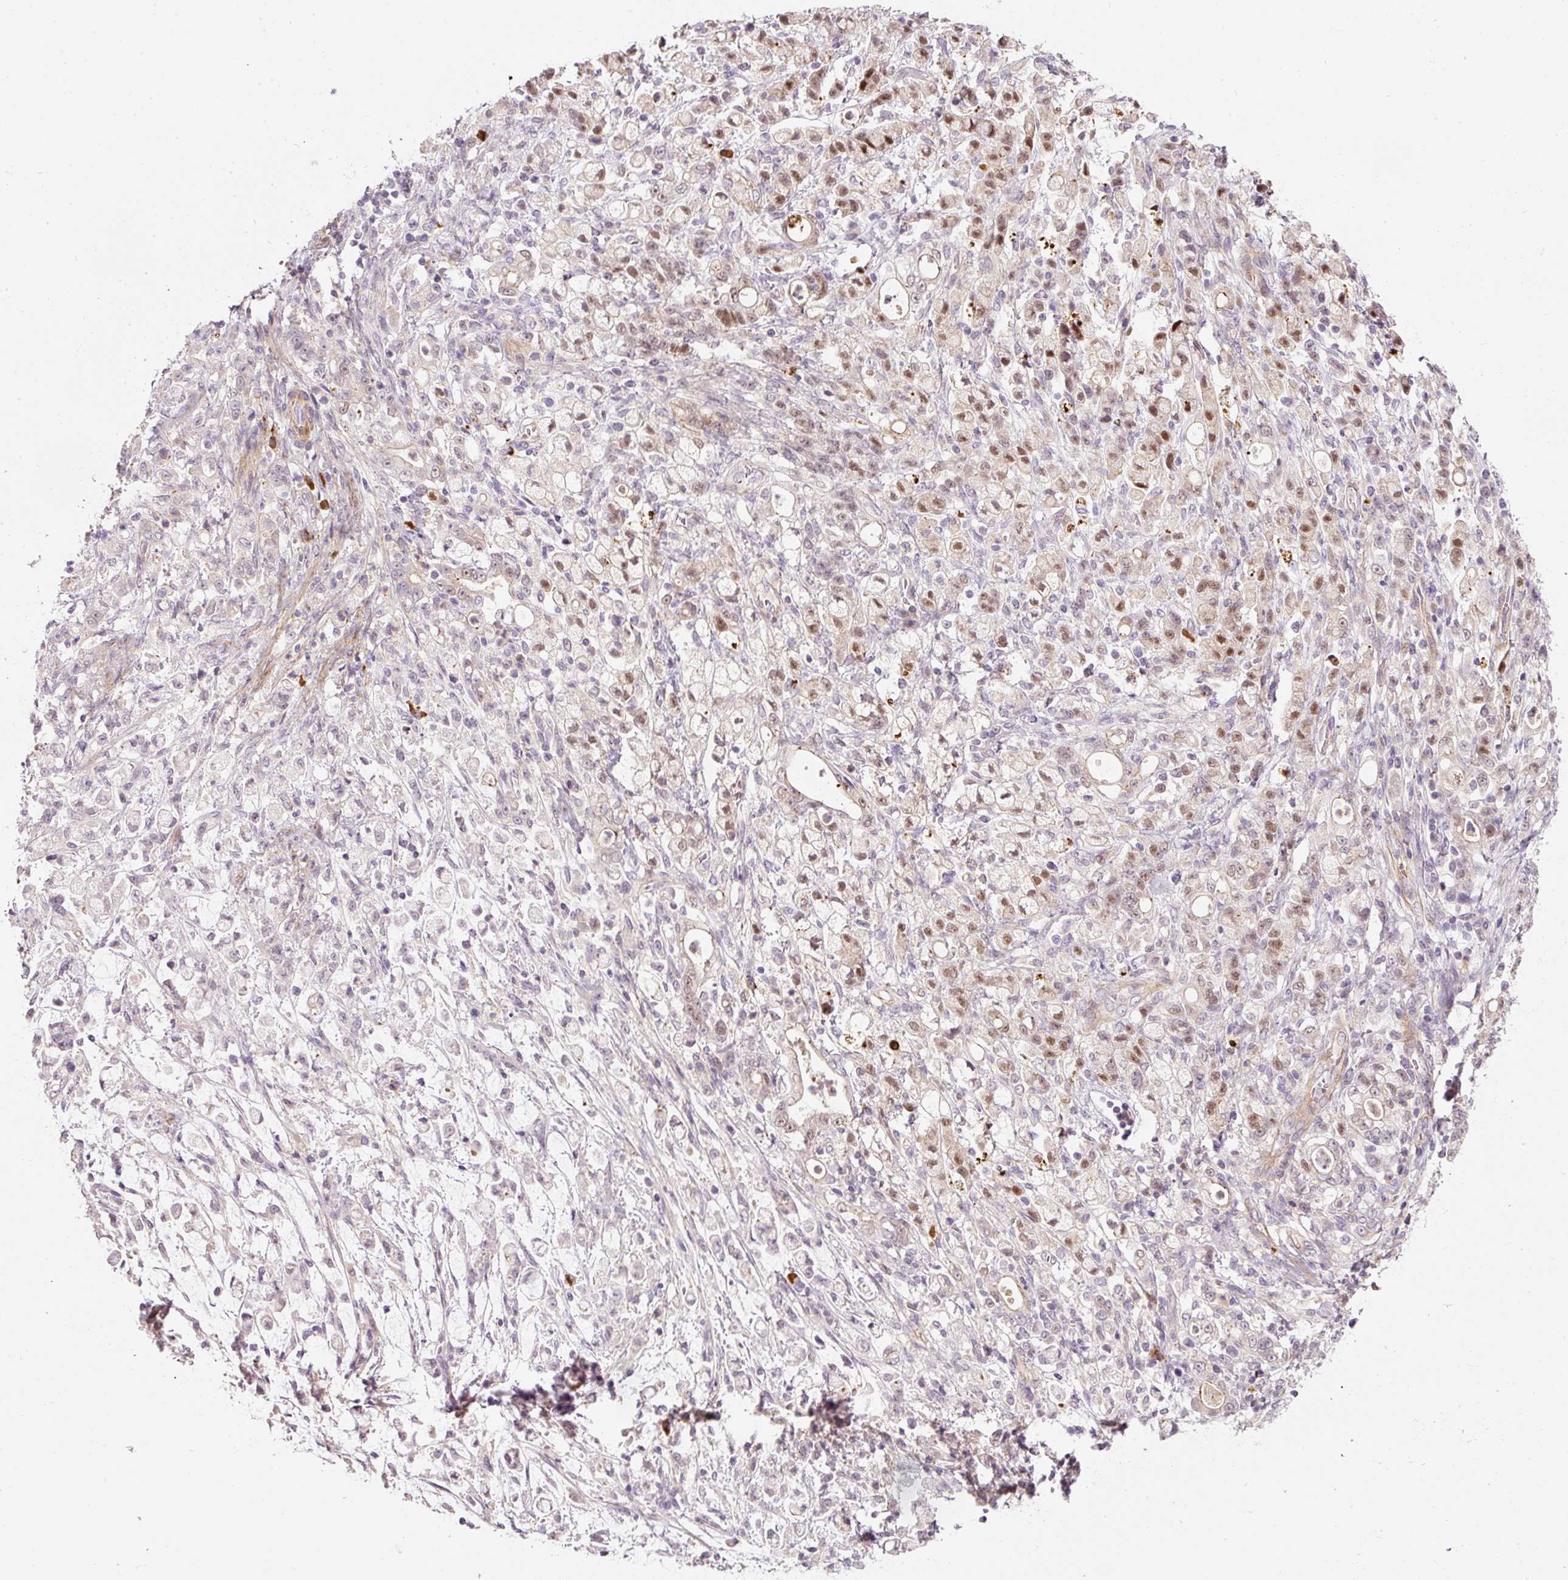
{"staining": {"intensity": "moderate", "quantity": "<25%", "location": "nuclear"}, "tissue": "stomach cancer", "cell_type": "Tumor cells", "image_type": "cancer", "snomed": [{"axis": "morphology", "description": "Adenocarcinoma, NOS"}, {"axis": "topography", "description": "Stomach"}], "caption": "Protein analysis of stomach cancer tissue exhibits moderate nuclear expression in about <25% of tumor cells.", "gene": "TIRAP", "patient": {"sex": "female", "age": 60}}